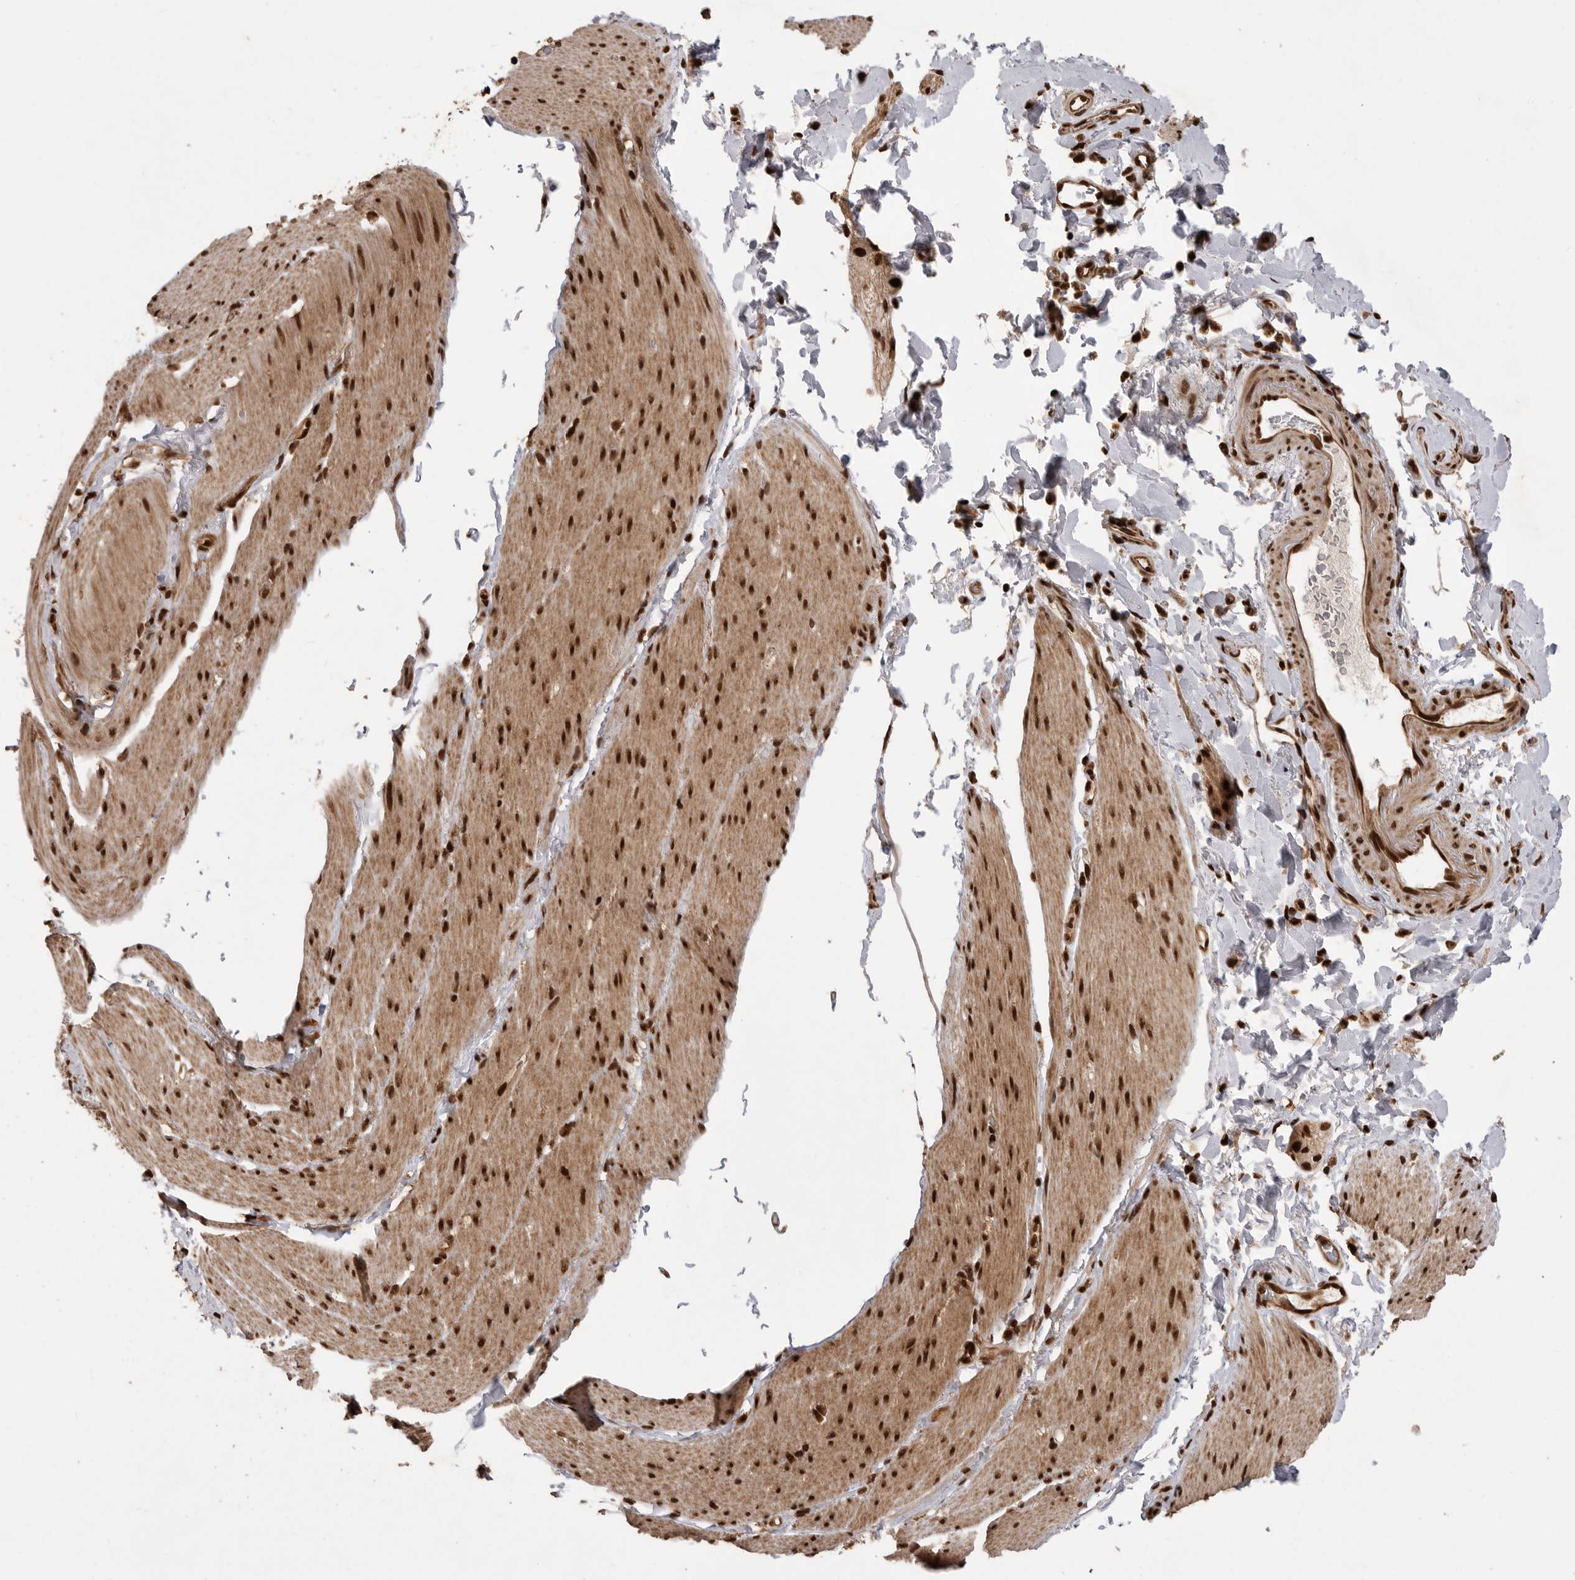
{"staining": {"intensity": "moderate", "quantity": ">75%", "location": "cytoplasmic/membranous,nuclear"}, "tissue": "smooth muscle", "cell_type": "Smooth muscle cells", "image_type": "normal", "snomed": [{"axis": "morphology", "description": "Normal tissue, NOS"}, {"axis": "topography", "description": "Smooth muscle"}, {"axis": "topography", "description": "Small intestine"}], "caption": "Smooth muscle stained for a protein exhibits moderate cytoplasmic/membranous,nuclear positivity in smooth muscle cells. The protein of interest is shown in brown color, while the nuclei are stained blue.", "gene": "PPP1R8", "patient": {"sex": "female", "age": 84}}